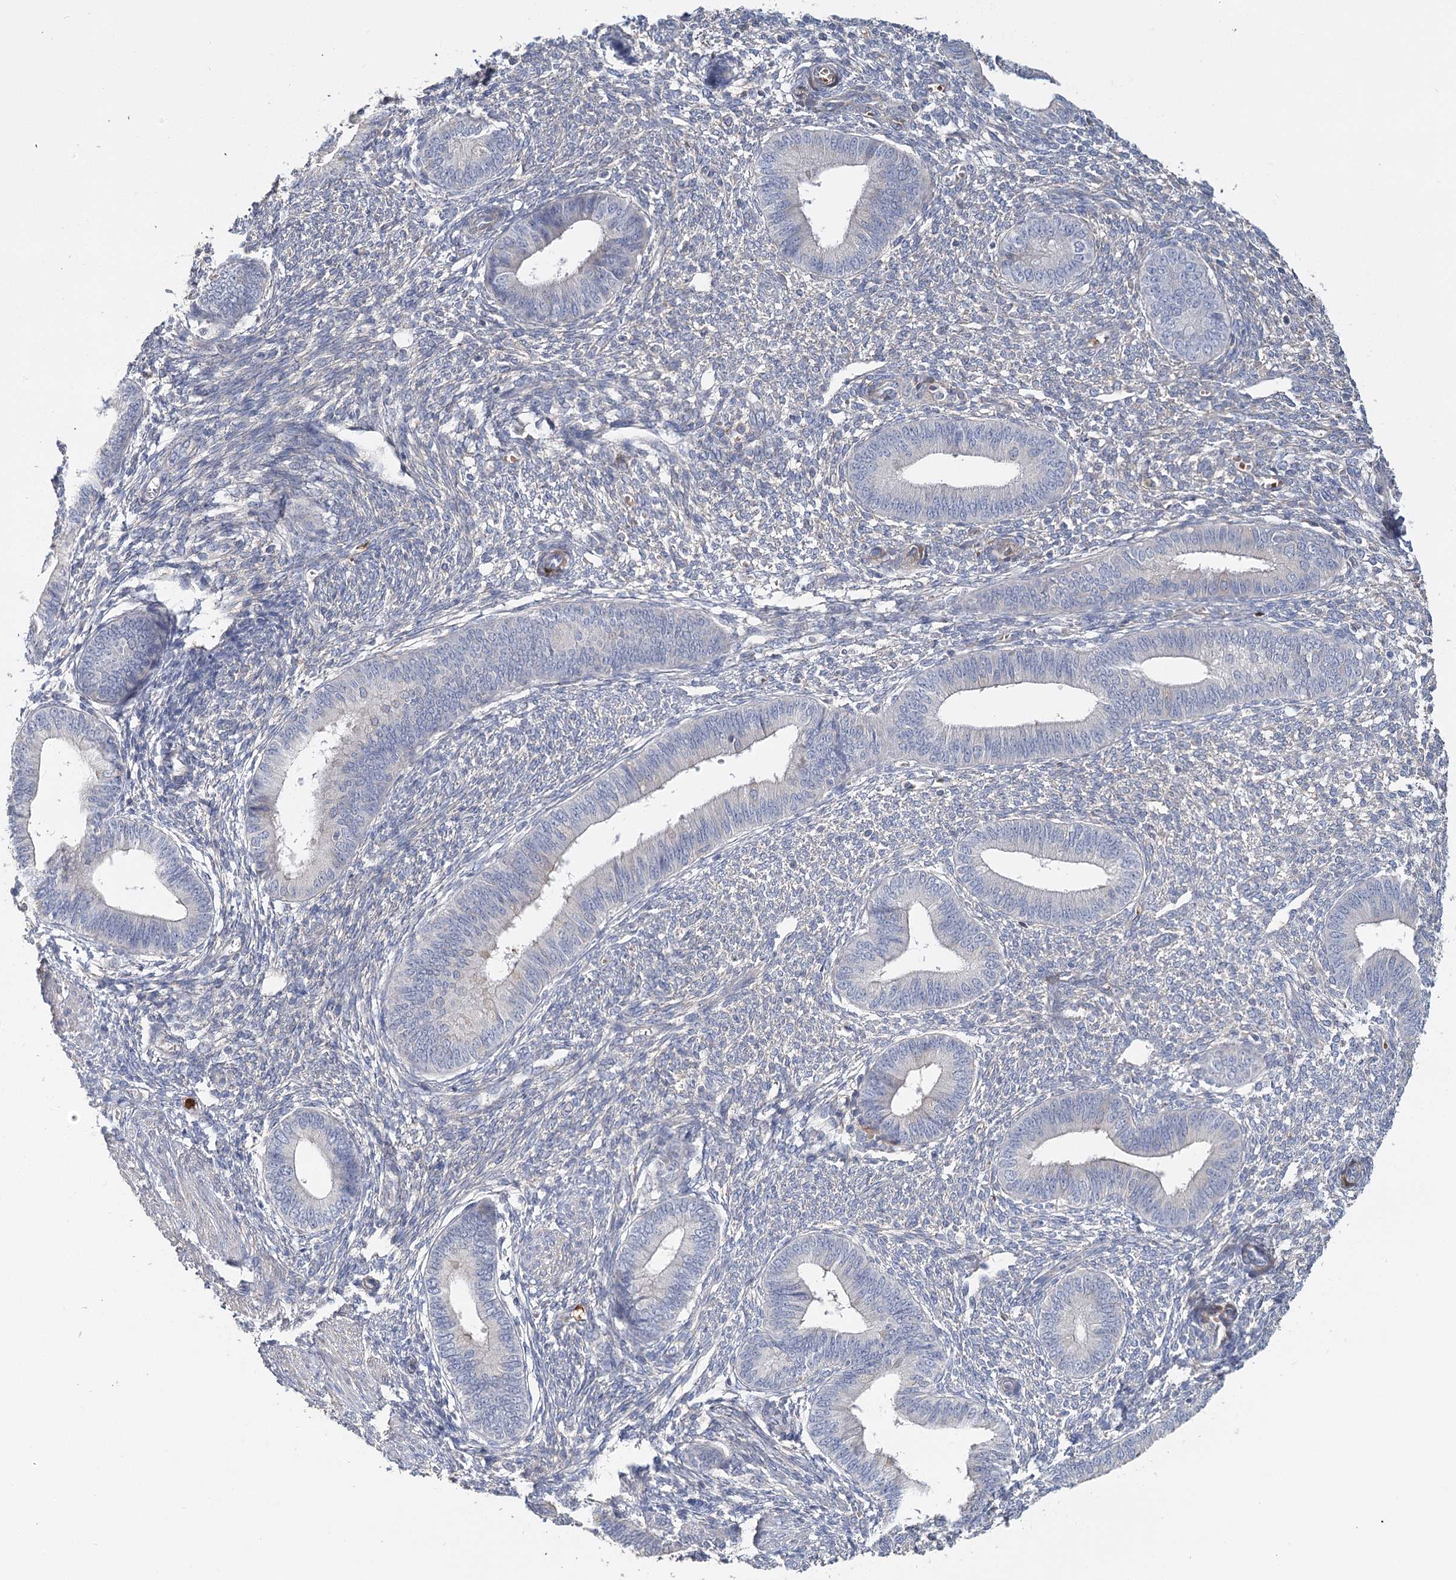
{"staining": {"intensity": "negative", "quantity": "none", "location": "none"}, "tissue": "endometrium", "cell_type": "Cells in endometrial stroma", "image_type": "normal", "snomed": [{"axis": "morphology", "description": "Normal tissue, NOS"}, {"axis": "topography", "description": "Endometrium"}], "caption": "IHC of benign human endometrium shows no positivity in cells in endometrial stroma.", "gene": "EPB41L5", "patient": {"sex": "female", "age": 46}}